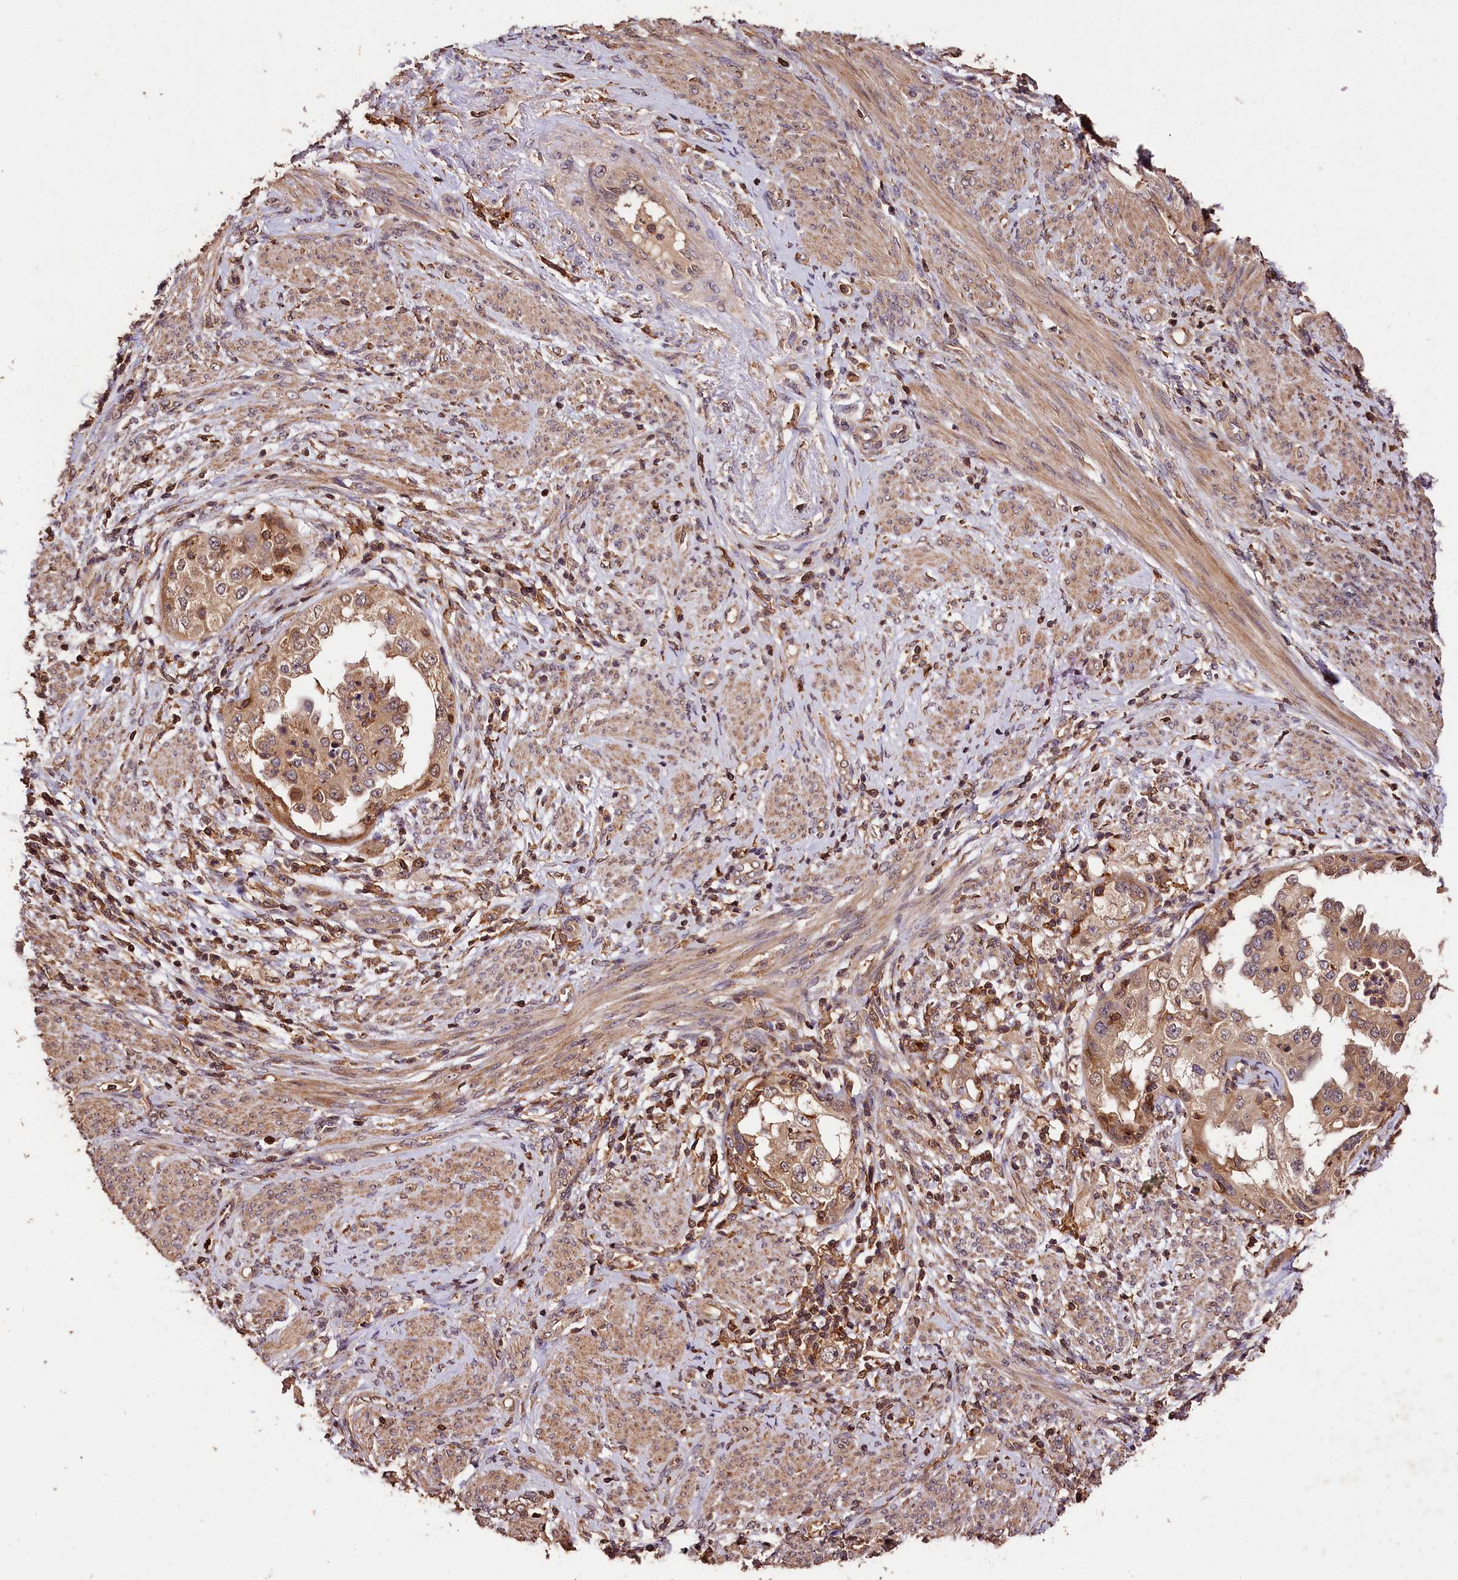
{"staining": {"intensity": "weak", "quantity": ">75%", "location": "cytoplasmic/membranous"}, "tissue": "endometrial cancer", "cell_type": "Tumor cells", "image_type": "cancer", "snomed": [{"axis": "morphology", "description": "Adenocarcinoma, NOS"}, {"axis": "topography", "description": "Endometrium"}], "caption": "Immunohistochemical staining of endometrial cancer displays low levels of weak cytoplasmic/membranous protein staining in approximately >75% of tumor cells. The staining was performed using DAB (3,3'-diaminobenzidine) to visualize the protein expression in brown, while the nuclei were stained in blue with hematoxylin (Magnification: 20x).", "gene": "KPTN", "patient": {"sex": "female", "age": 85}}